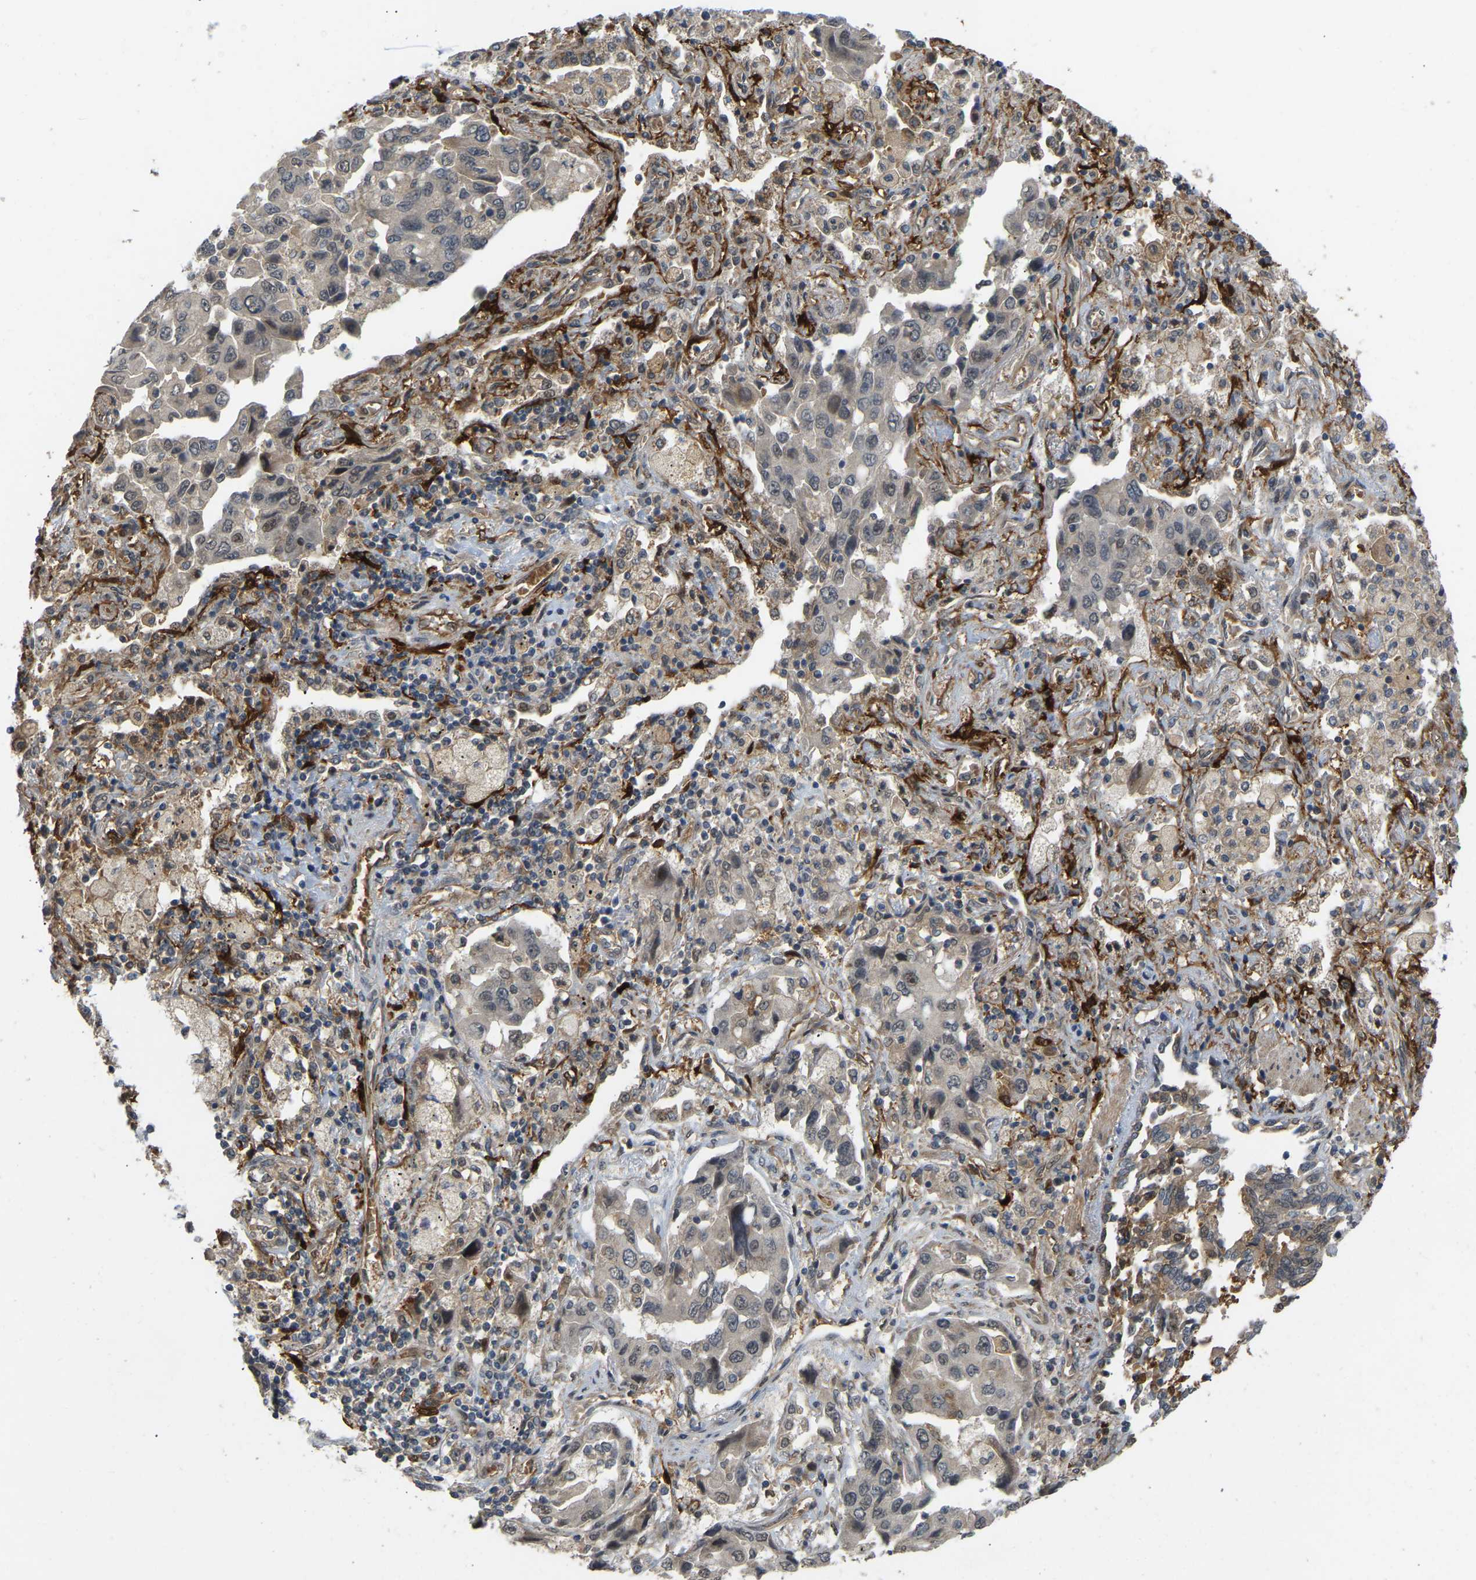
{"staining": {"intensity": "negative", "quantity": "none", "location": "none"}, "tissue": "lung cancer", "cell_type": "Tumor cells", "image_type": "cancer", "snomed": [{"axis": "morphology", "description": "Adenocarcinoma, NOS"}, {"axis": "topography", "description": "Lung"}], "caption": "This is an immunohistochemistry (IHC) histopathology image of human lung cancer (adenocarcinoma). There is no positivity in tumor cells.", "gene": "LIMK2", "patient": {"sex": "female", "age": 65}}